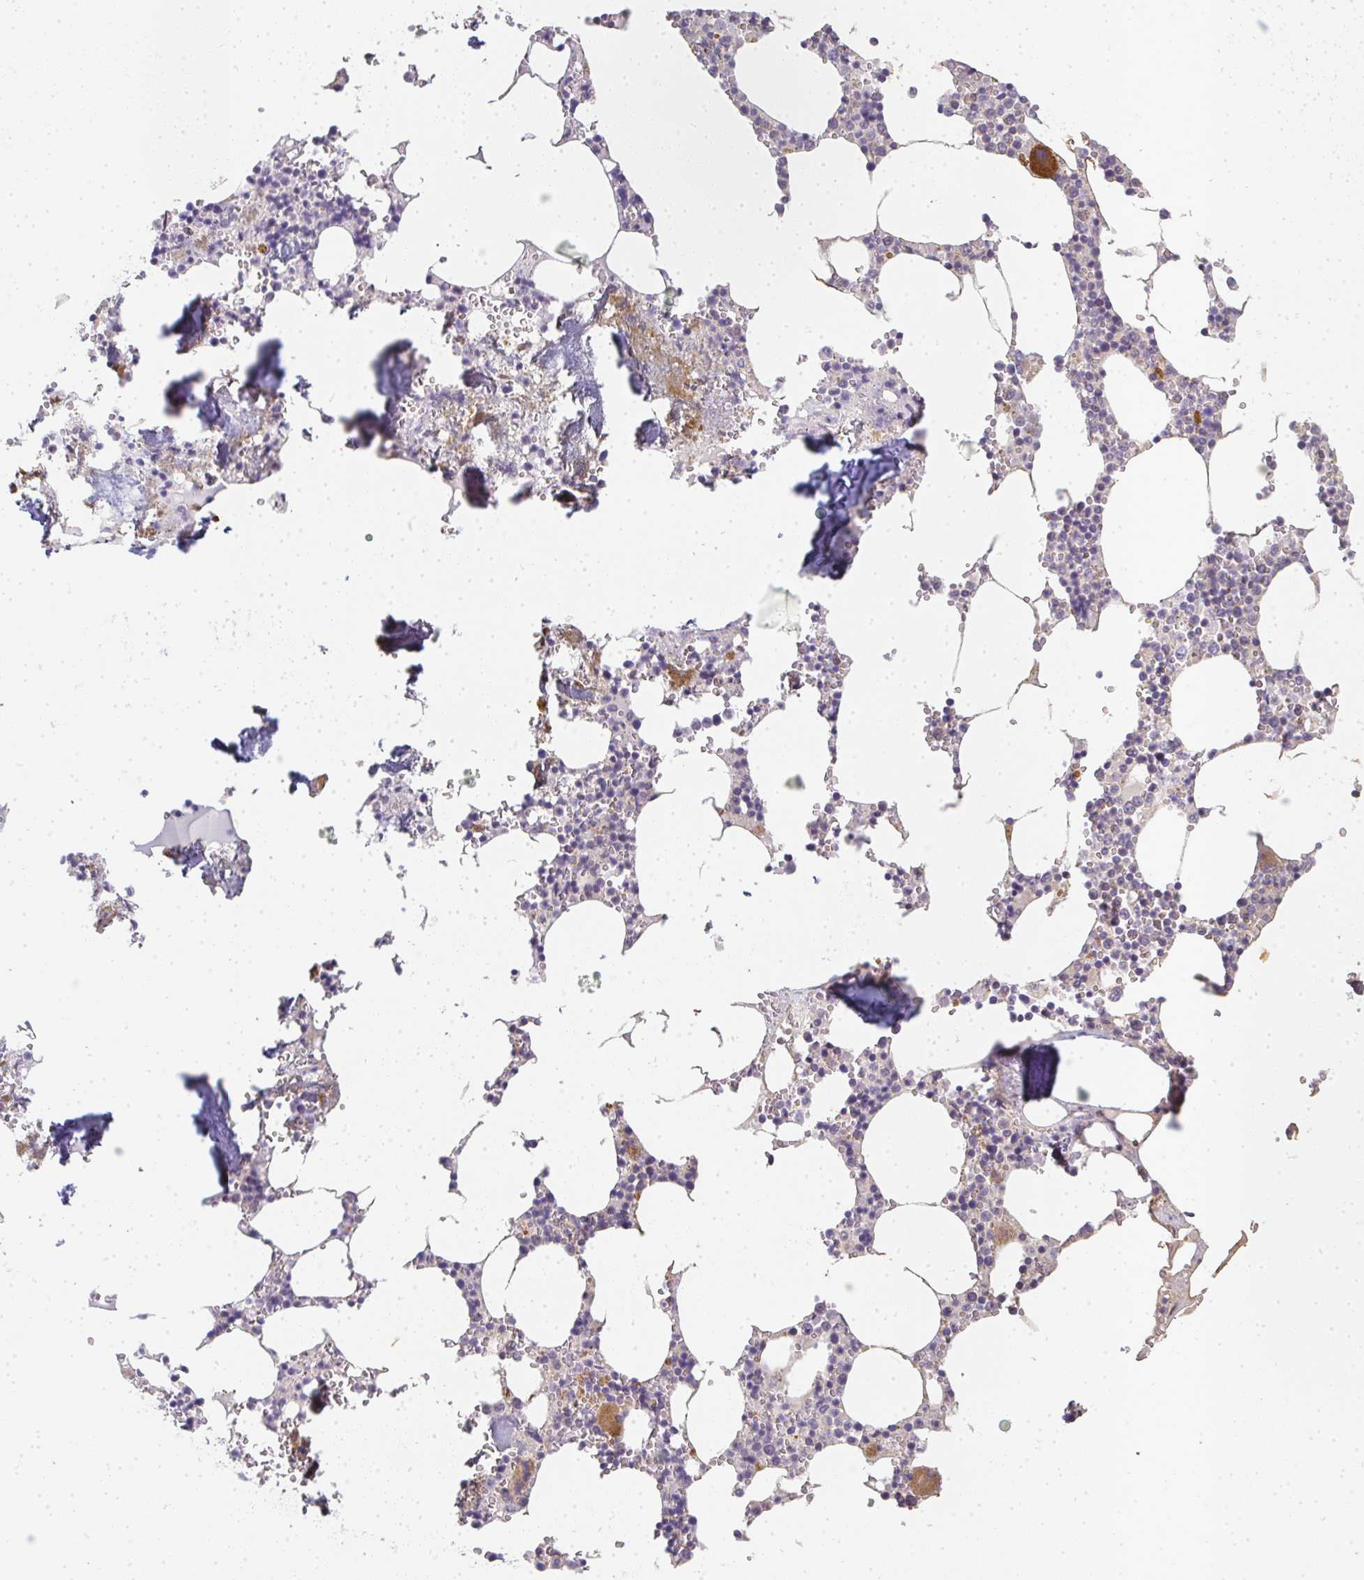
{"staining": {"intensity": "moderate", "quantity": "<25%", "location": "cytoplasmic/membranous"}, "tissue": "bone marrow", "cell_type": "Hematopoietic cells", "image_type": "normal", "snomed": [{"axis": "morphology", "description": "Normal tissue, NOS"}, {"axis": "topography", "description": "Bone marrow"}], "caption": "Bone marrow stained for a protein reveals moderate cytoplasmic/membranous positivity in hematopoietic cells. Nuclei are stained in blue.", "gene": "SLC35B3", "patient": {"sex": "male", "age": 54}}